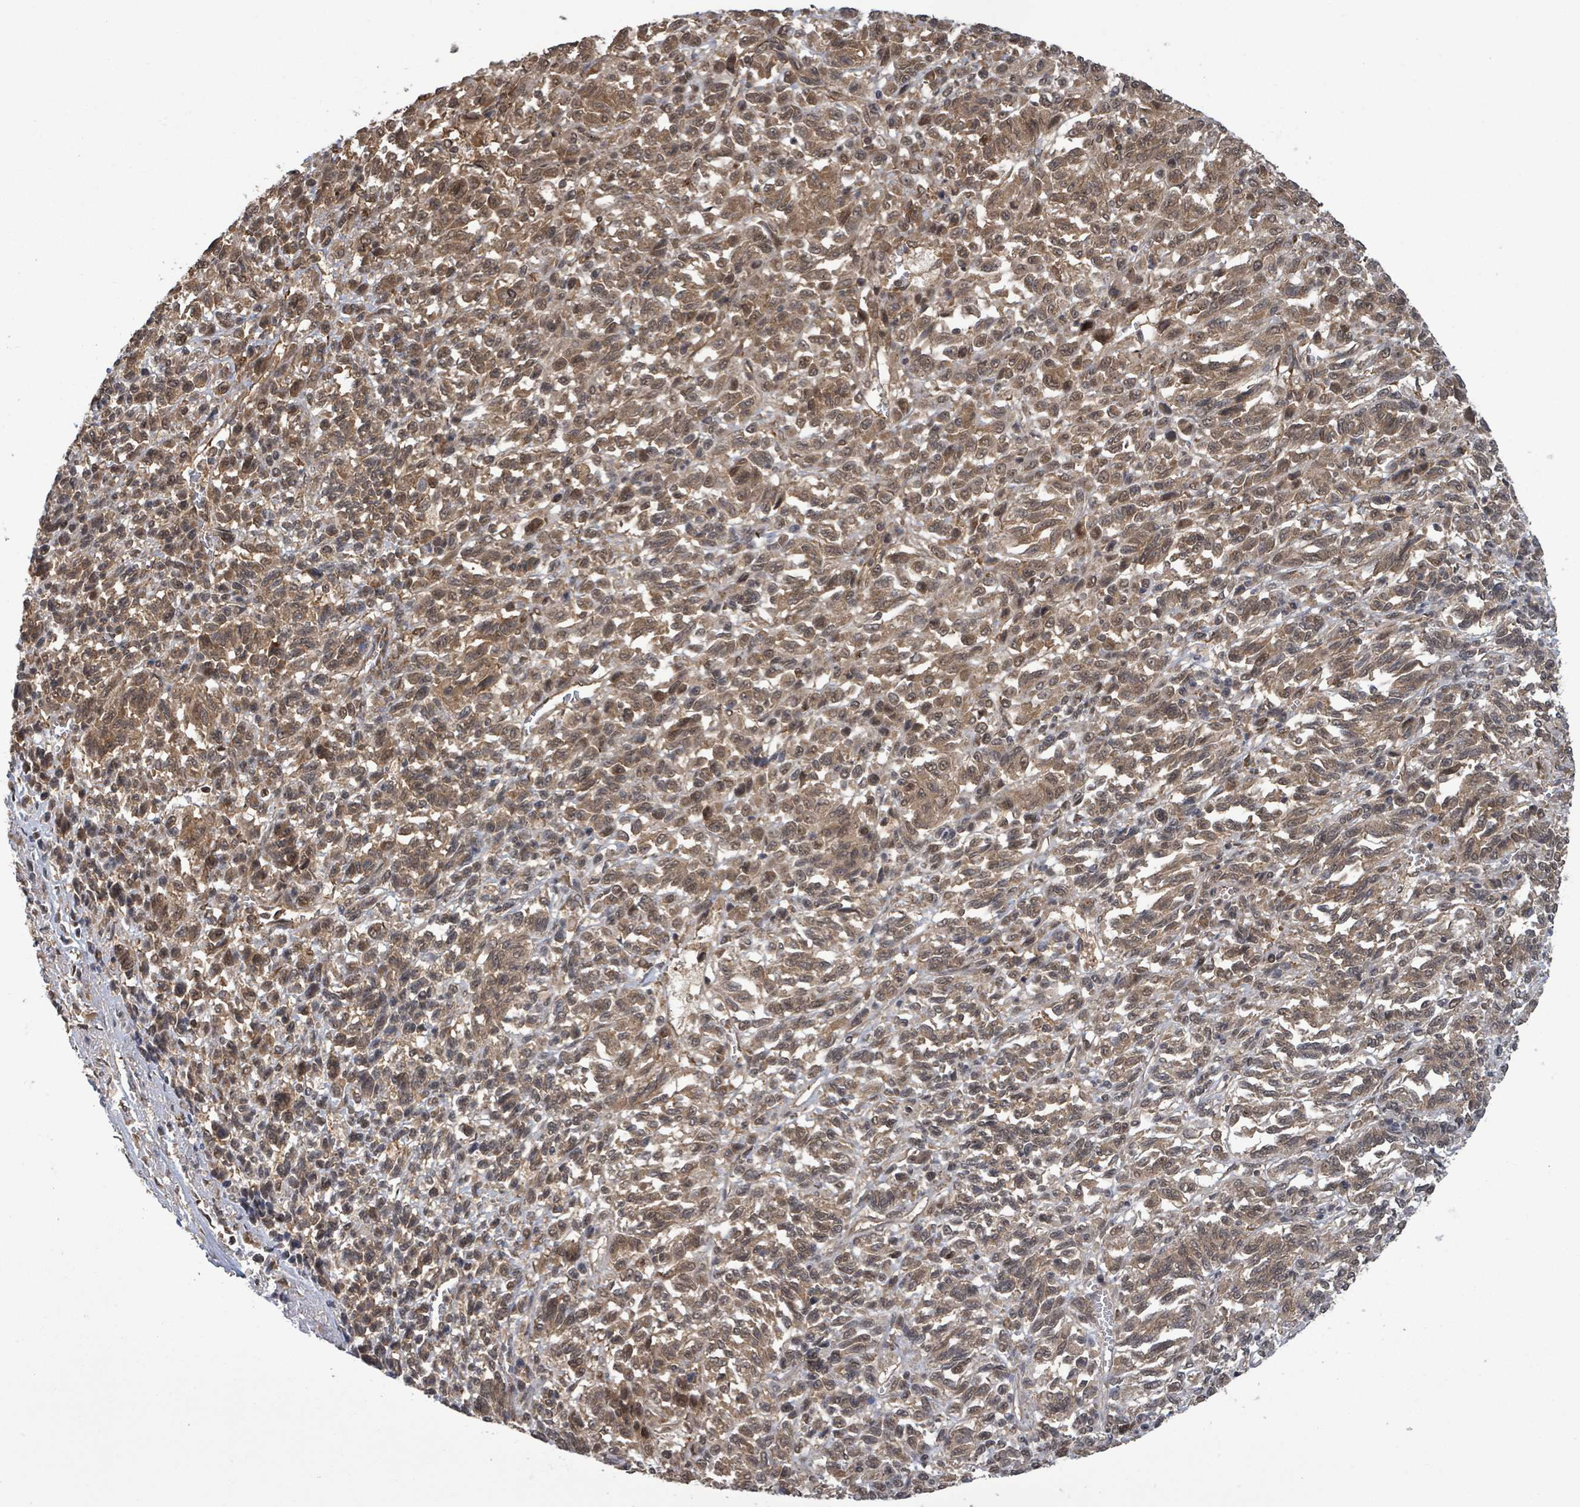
{"staining": {"intensity": "moderate", "quantity": "25%-75%", "location": "cytoplasmic/membranous,nuclear"}, "tissue": "melanoma", "cell_type": "Tumor cells", "image_type": "cancer", "snomed": [{"axis": "morphology", "description": "Malignant melanoma, Metastatic site"}, {"axis": "topography", "description": "Lung"}], "caption": "The photomicrograph shows a brown stain indicating the presence of a protein in the cytoplasmic/membranous and nuclear of tumor cells in melanoma. (Stains: DAB (3,3'-diaminobenzidine) in brown, nuclei in blue, Microscopy: brightfield microscopy at high magnification).", "gene": "KLC1", "patient": {"sex": "male", "age": 64}}